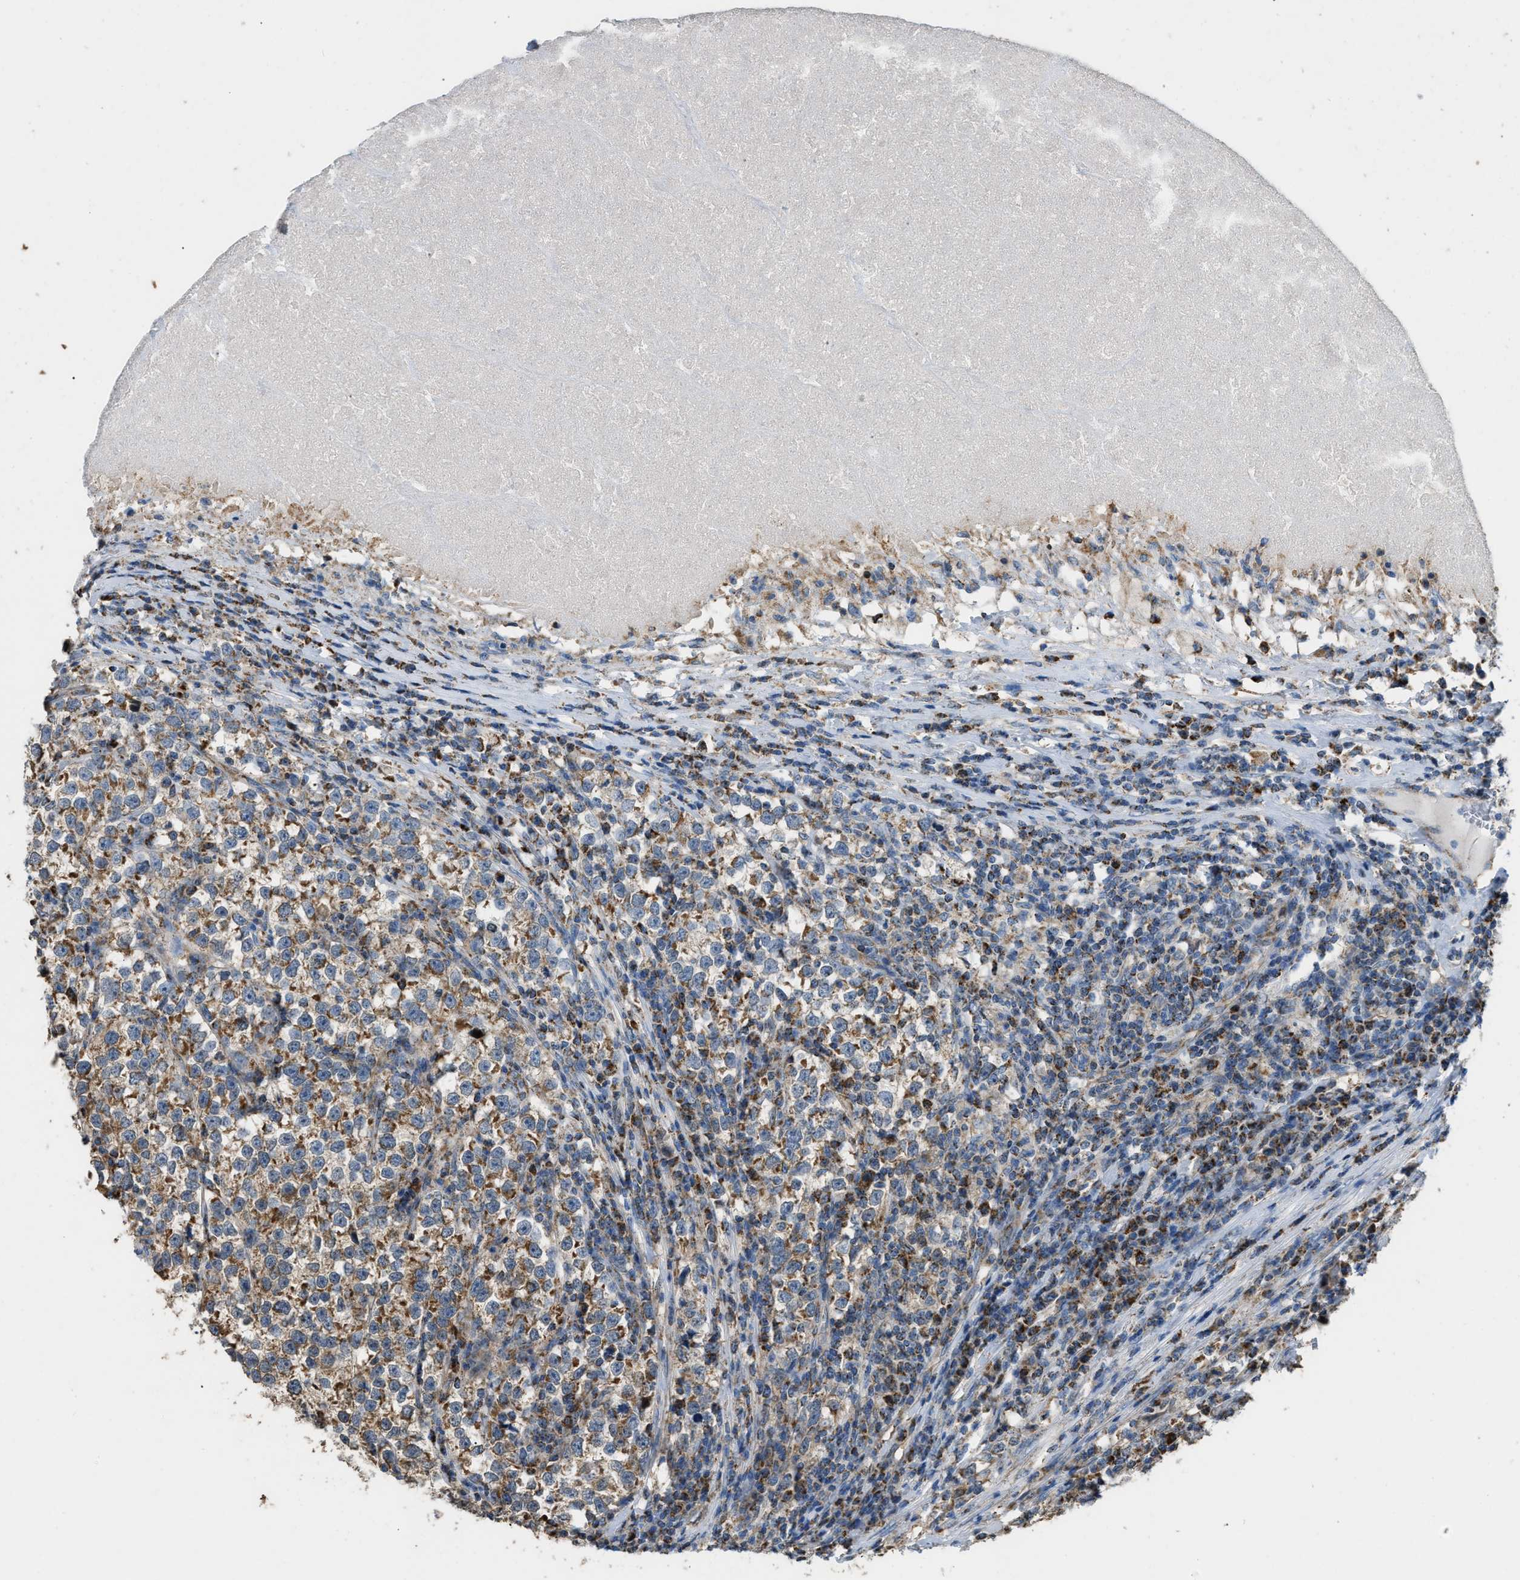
{"staining": {"intensity": "weak", "quantity": ">75%", "location": "cytoplasmic/membranous"}, "tissue": "testis cancer", "cell_type": "Tumor cells", "image_type": "cancer", "snomed": [{"axis": "morphology", "description": "Normal tissue, NOS"}, {"axis": "morphology", "description": "Seminoma, NOS"}, {"axis": "topography", "description": "Testis"}], "caption": "Immunohistochemistry (IHC) of testis cancer shows low levels of weak cytoplasmic/membranous positivity in approximately >75% of tumor cells. The protein of interest is shown in brown color, while the nuclei are stained blue.", "gene": "ETFB", "patient": {"sex": "male", "age": 43}}